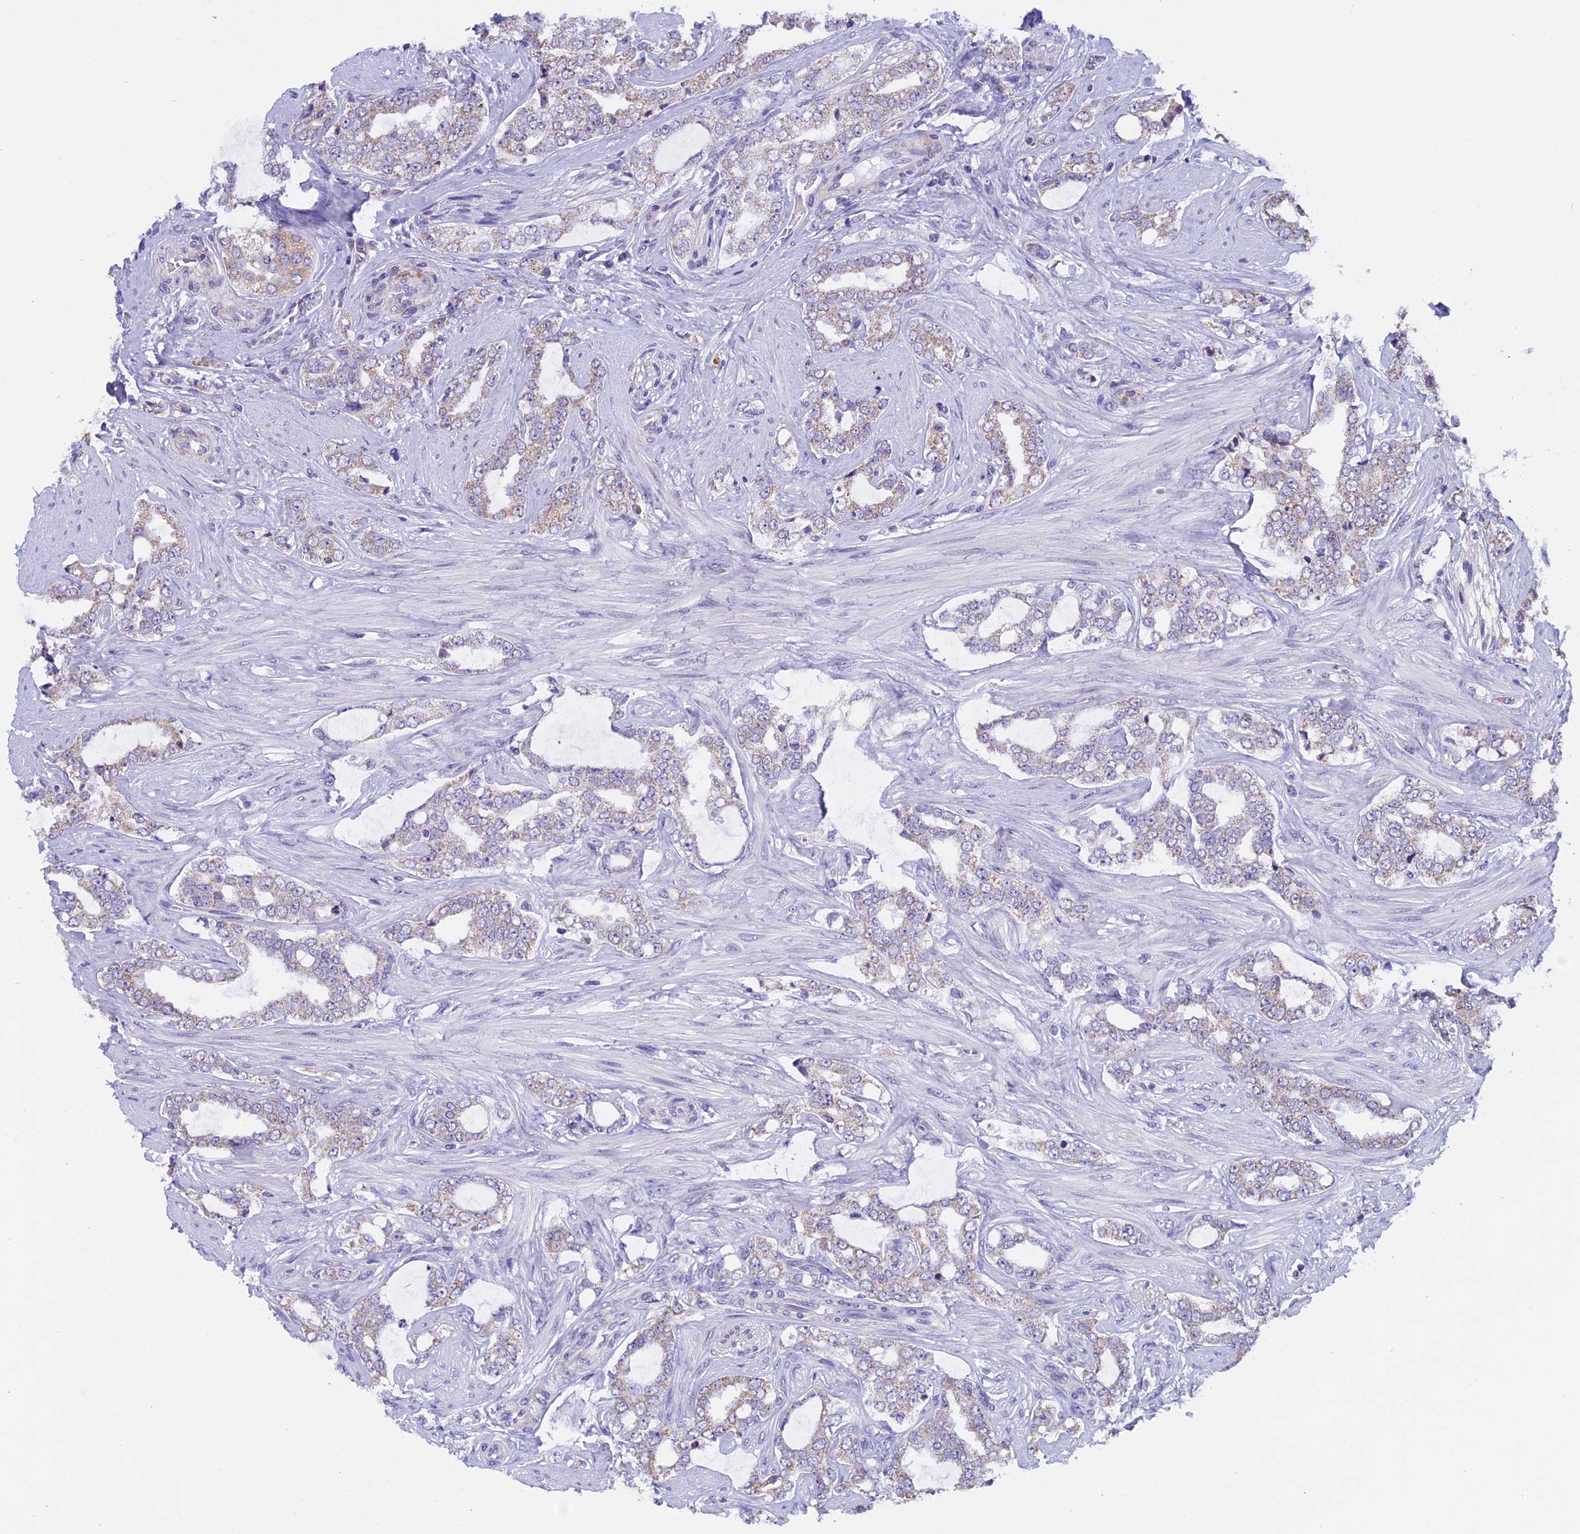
{"staining": {"intensity": "weak", "quantity": "25%-75%", "location": "cytoplasmic/membranous"}, "tissue": "prostate cancer", "cell_type": "Tumor cells", "image_type": "cancer", "snomed": [{"axis": "morphology", "description": "Adenocarcinoma, High grade"}, {"axis": "topography", "description": "Prostate"}], "caption": "Tumor cells show weak cytoplasmic/membranous expression in approximately 25%-75% of cells in adenocarcinoma (high-grade) (prostate).", "gene": "ZNF317", "patient": {"sex": "male", "age": 64}}